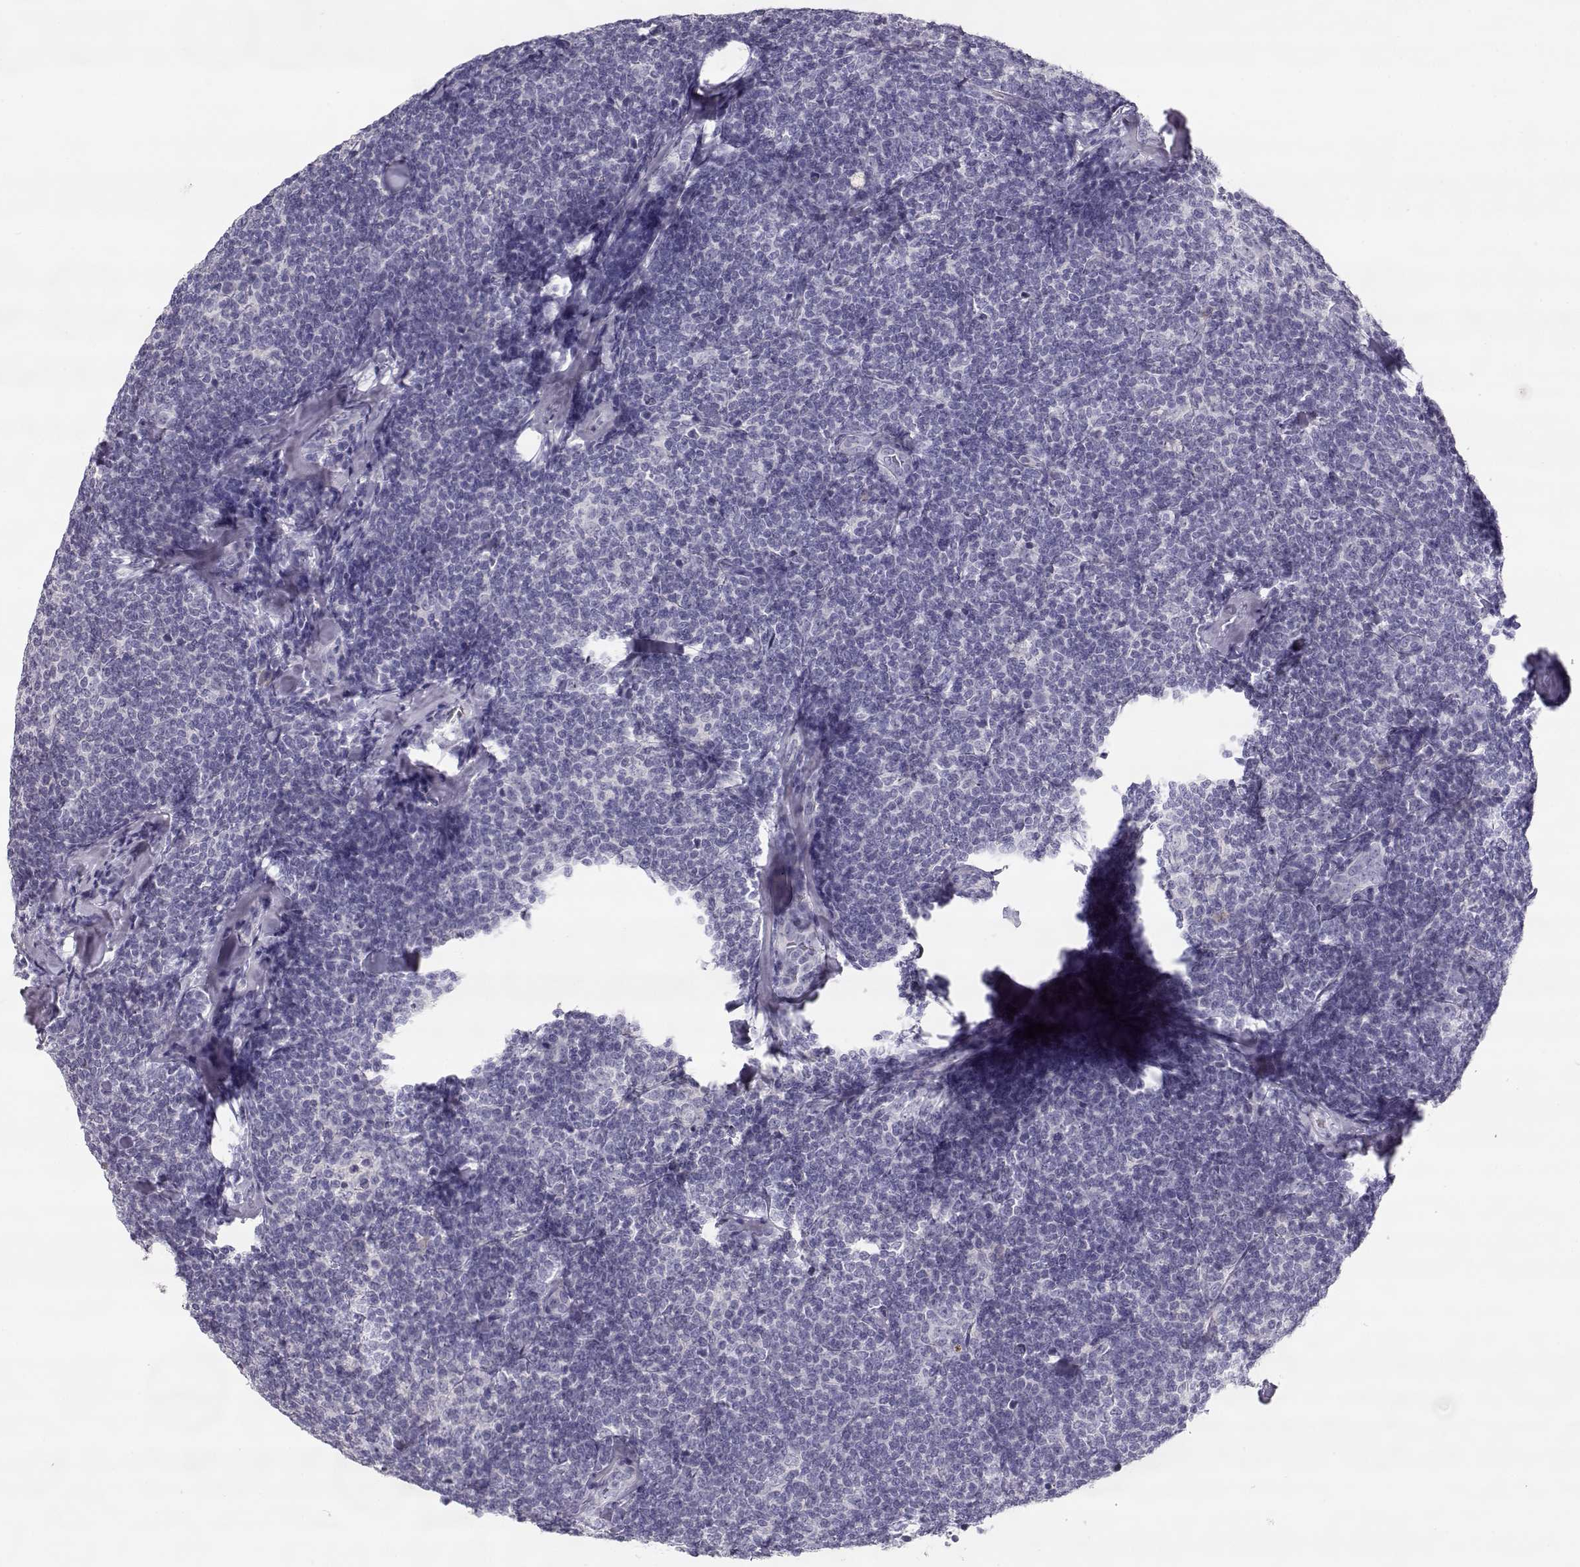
{"staining": {"intensity": "negative", "quantity": "none", "location": "none"}, "tissue": "lymphoma", "cell_type": "Tumor cells", "image_type": "cancer", "snomed": [{"axis": "morphology", "description": "Malignant lymphoma, non-Hodgkin's type, Low grade"}, {"axis": "topography", "description": "Lymph node"}], "caption": "Human malignant lymphoma, non-Hodgkin's type (low-grade) stained for a protein using immunohistochemistry (IHC) displays no expression in tumor cells.", "gene": "SLCO6A1", "patient": {"sex": "female", "age": 56}}